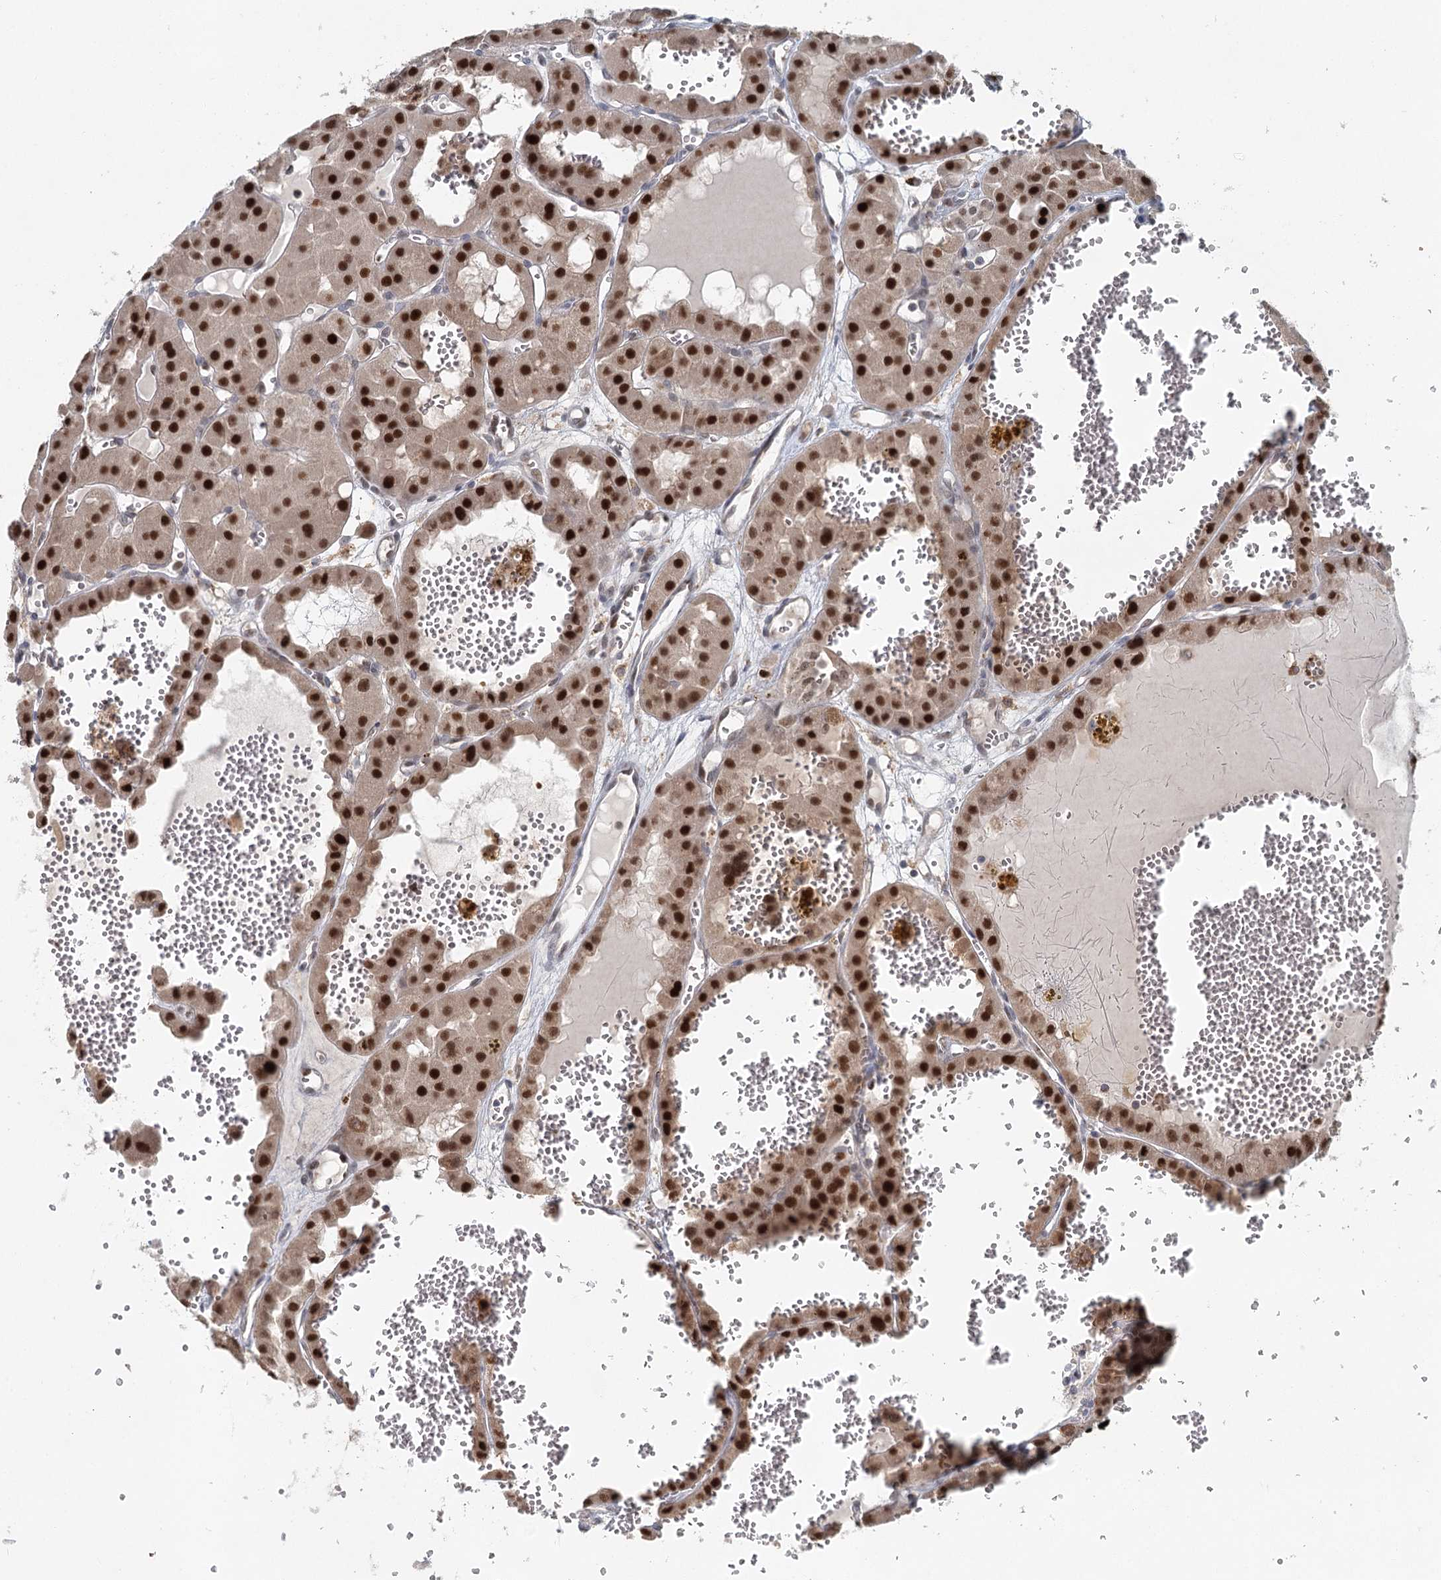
{"staining": {"intensity": "strong", "quantity": ">75%", "location": "nuclear"}, "tissue": "renal cancer", "cell_type": "Tumor cells", "image_type": "cancer", "snomed": [{"axis": "morphology", "description": "Carcinoma, NOS"}, {"axis": "topography", "description": "Kidney"}], "caption": "There is high levels of strong nuclear expression in tumor cells of renal carcinoma, as demonstrated by immunohistochemical staining (brown color).", "gene": "ADK", "patient": {"sex": "female", "age": 75}}